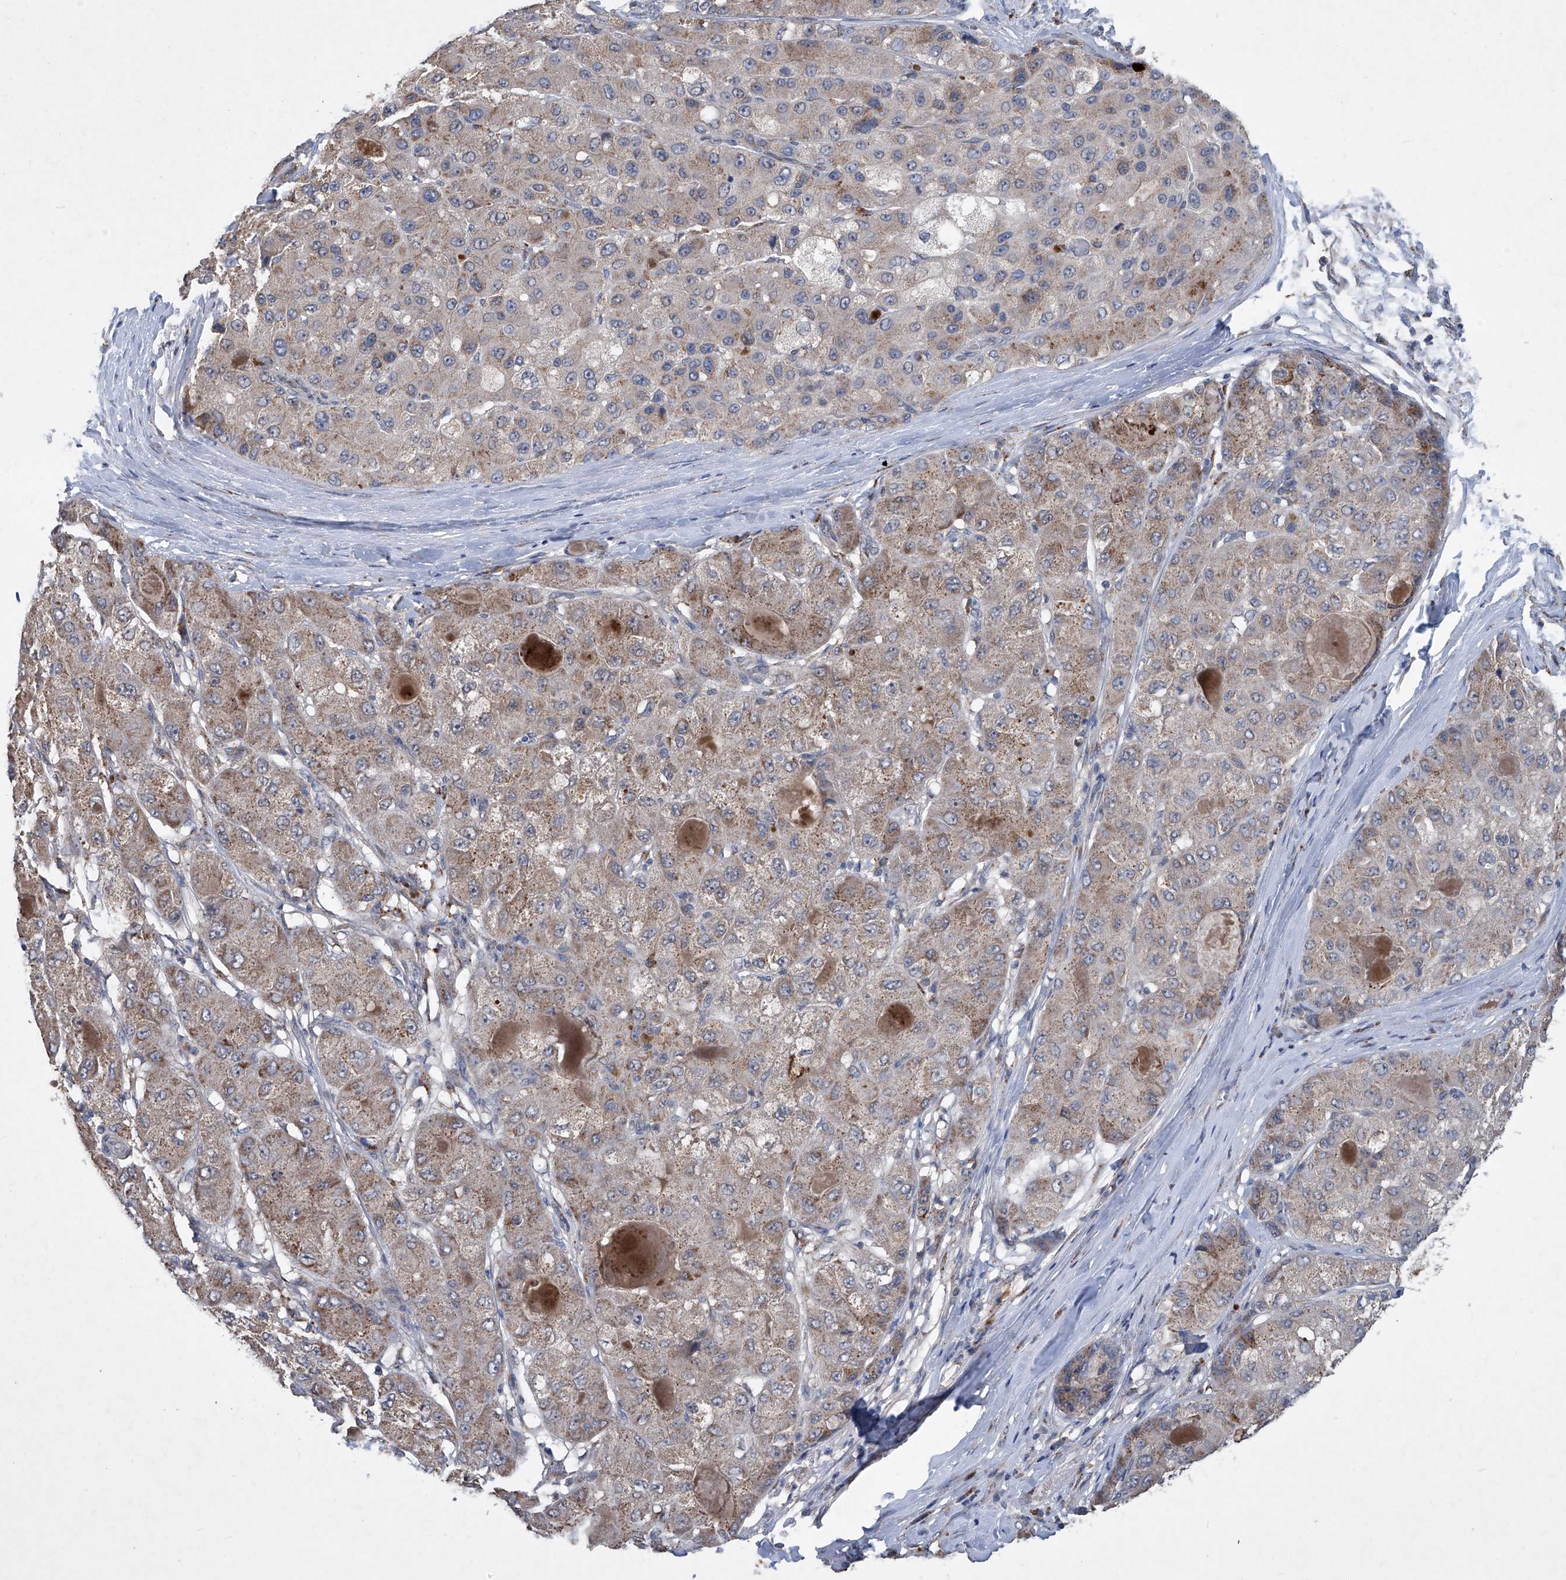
{"staining": {"intensity": "weak", "quantity": ">75%", "location": "cytoplasmic/membranous"}, "tissue": "liver cancer", "cell_type": "Tumor cells", "image_type": "cancer", "snomed": [{"axis": "morphology", "description": "Carcinoma, Hepatocellular, NOS"}, {"axis": "topography", "description": "Liver"}], "caption": "Immunohistochemistry (IHC) (DAB) staining of liver cancer displays weak cytoplasmic/membranous protein staining in about >75% of tumor cells.", "gene": "PCSK5", "patient": {"sex": "male", "age": 80}}